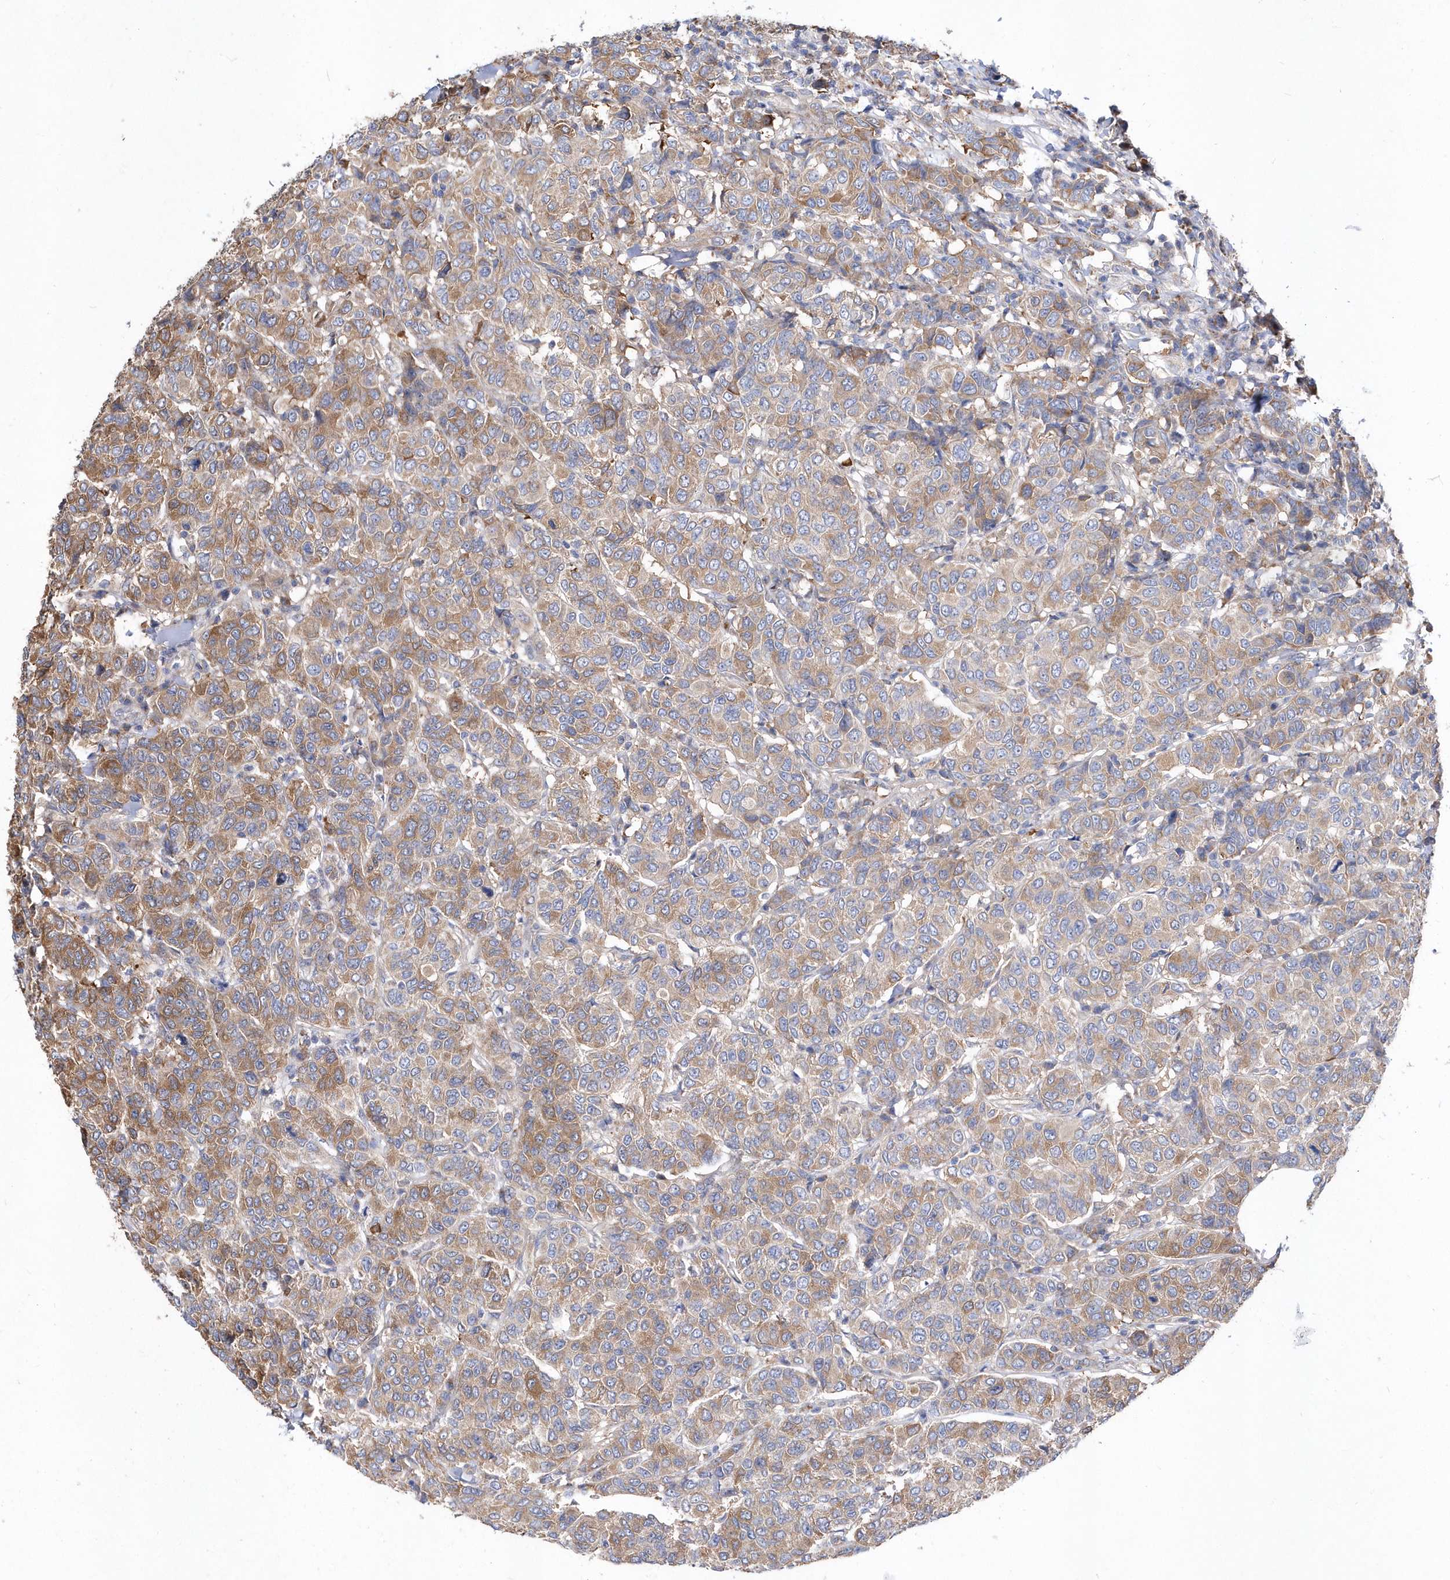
{"staining": {"intensity": "moderate", "quantity": ">75%", "location": "cytoplasmic/membranous"}, "tissue": "breast cancer", "cell_type": "Tumor cells", "image_type": "cancer", "snomed": [{"axis": "morphology", "description": "Duct carcinoma"}, {"axis": "topography", "description": "Breast"}], "caption": "This is a micrograph of IHC staining of breast intraductal carcinoma, which shows moderate positivity in the cytoplasmic/membranous of tumor cells.", "gene": "JKAMP", "patient": {"sex": "female", "age": 55}}